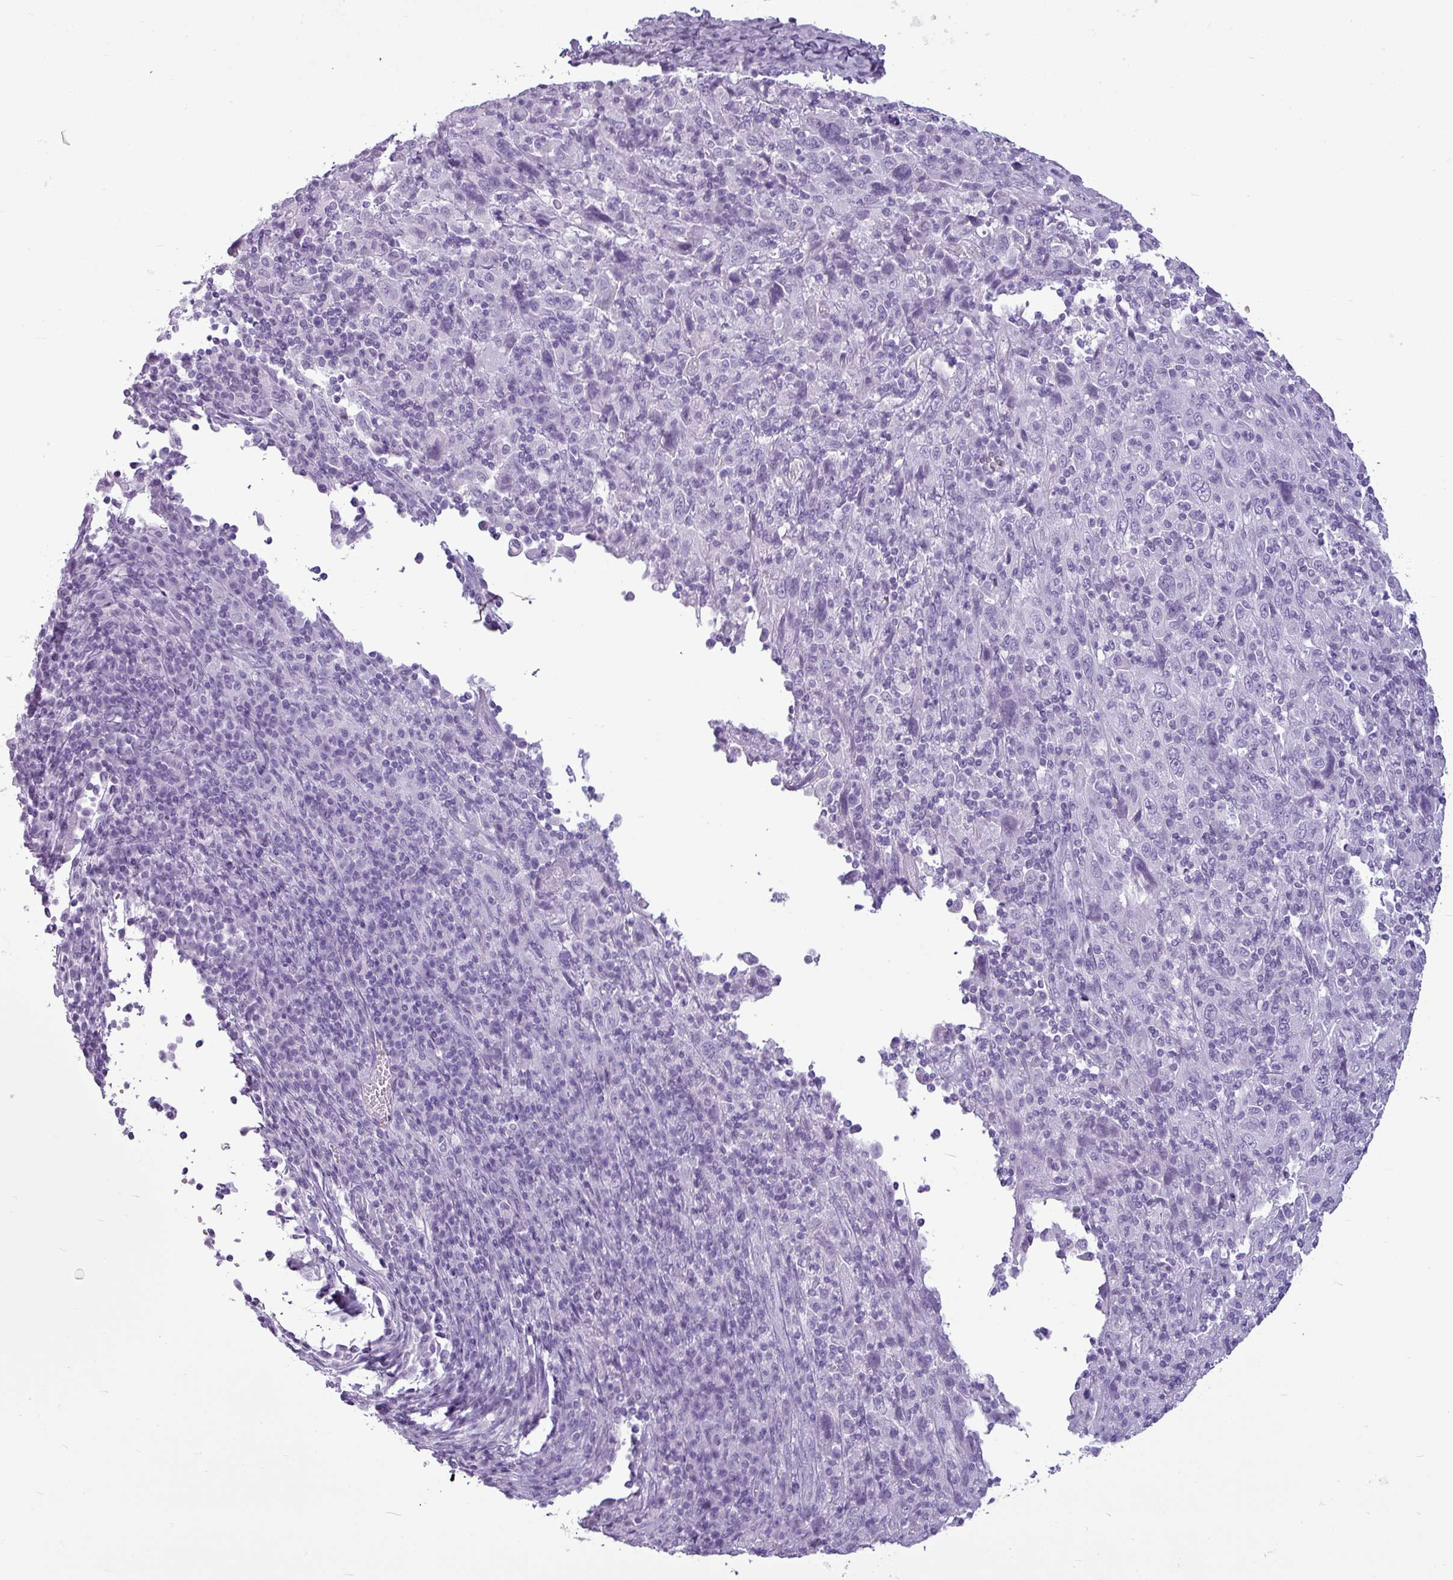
{"staining": {"intensity": "negative", "quantity": "none", "location": "none"}, "tissue": "cervical cancer", "cell_type": "Tumor cells", "image_type": "cancer", "snomed": [{"axis": "morphology", "description": "Squamous cell carcinoma, NOS"}, {"axis": "topography", "description": "Cervix"}], "caption": "A high-resolution image shows immunohistochemistry staining of cervical squamous cell carcinoma, which reveals no significant expression in tumor cells.", "gene": "AMY1B", "patient": {"sex": "female", "age": 46}}